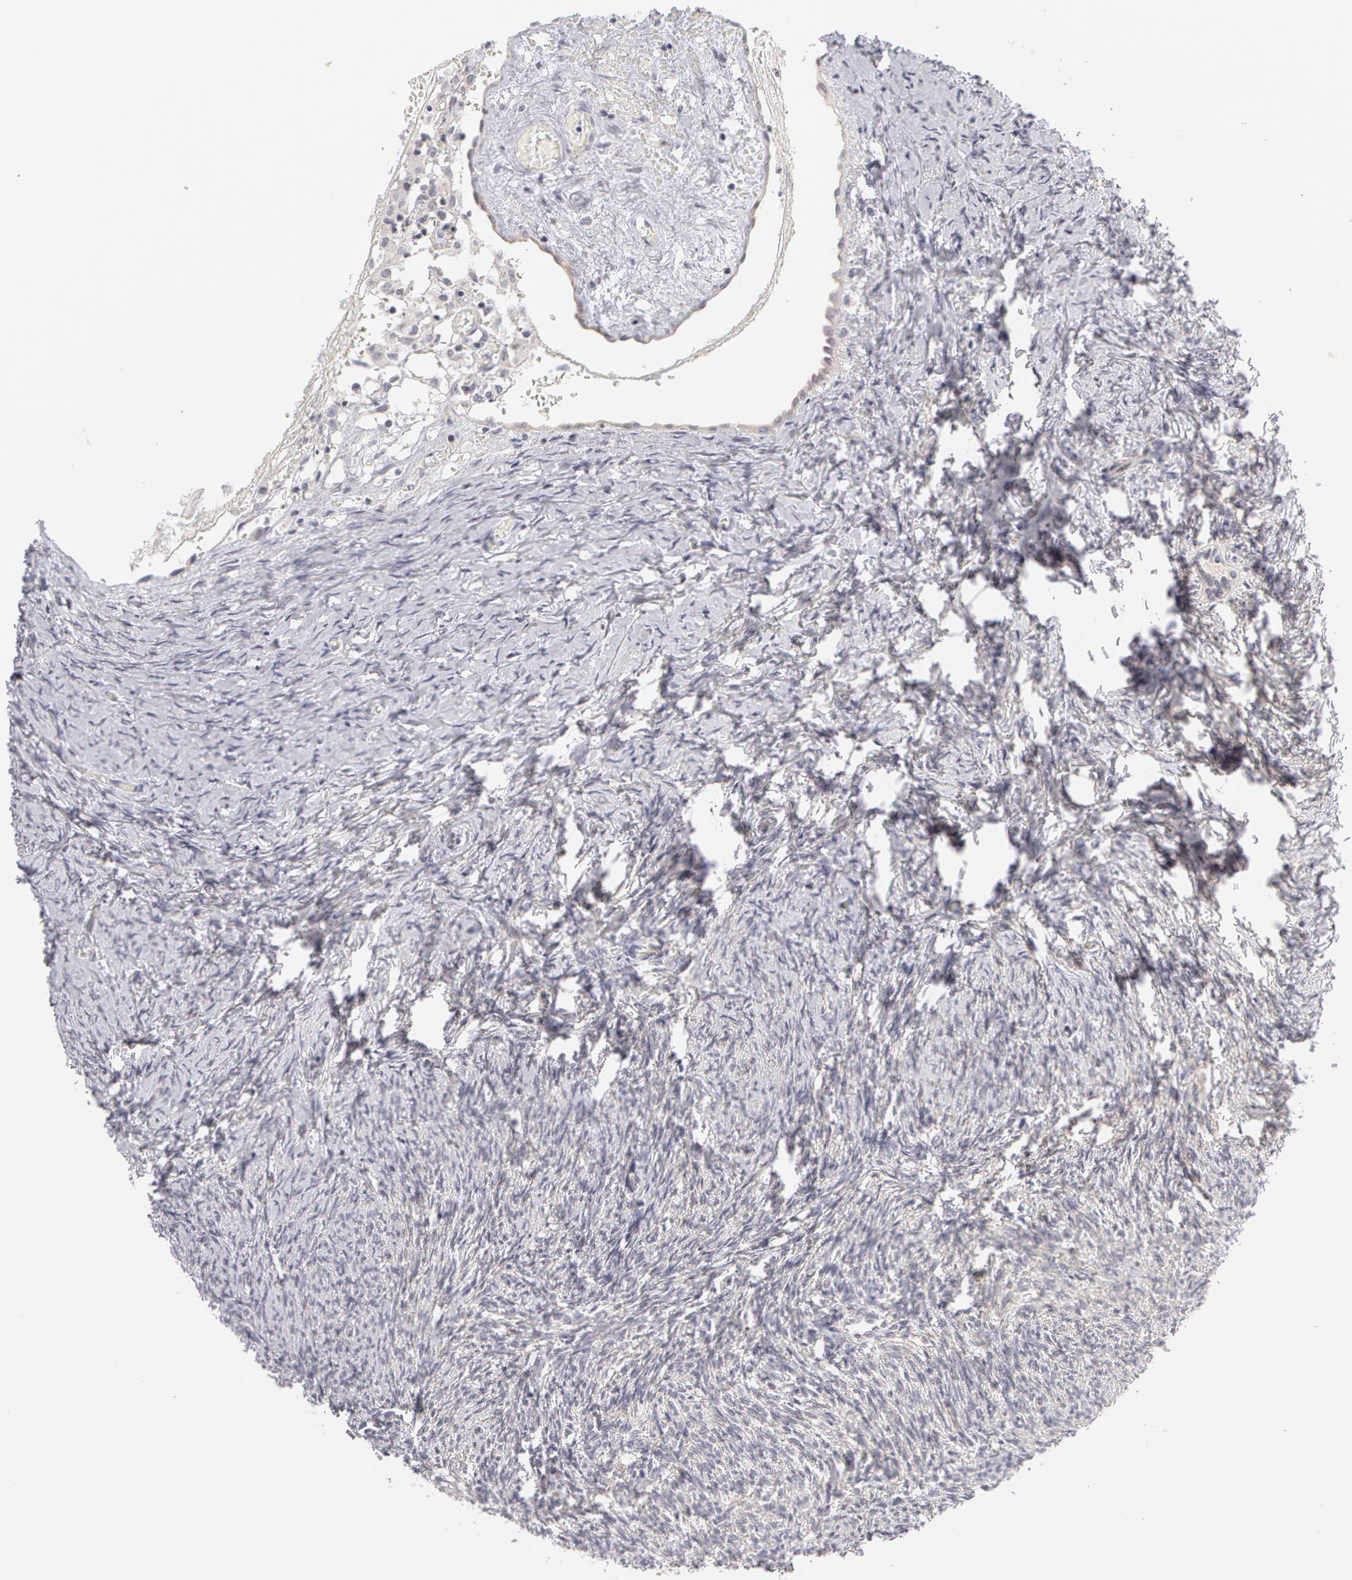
{"staining": {"intensity": "weak", "quantity": "25%-75%", "location": "cytoplasmic/membranous"}, "tissue": "ovary", "cell_type": "Follicle cells", "image_type": "normal", "snomed": [{"axis": "morphology", "description": "Normal tissue, NOS"}, {"axis": "topography", "description": "Ovary"}], "caption": "High-magnification brightfield microscopy of normal ovary stained with DAB (brown) and counterstained with hematoxylin (blue). follicle cells exhibit weak cytoplasmic/membranous expression is appreciated in approximately25%-75% of cells.", "gene": "ABCB1", "patient": {"sex": "female", "age": 54}}